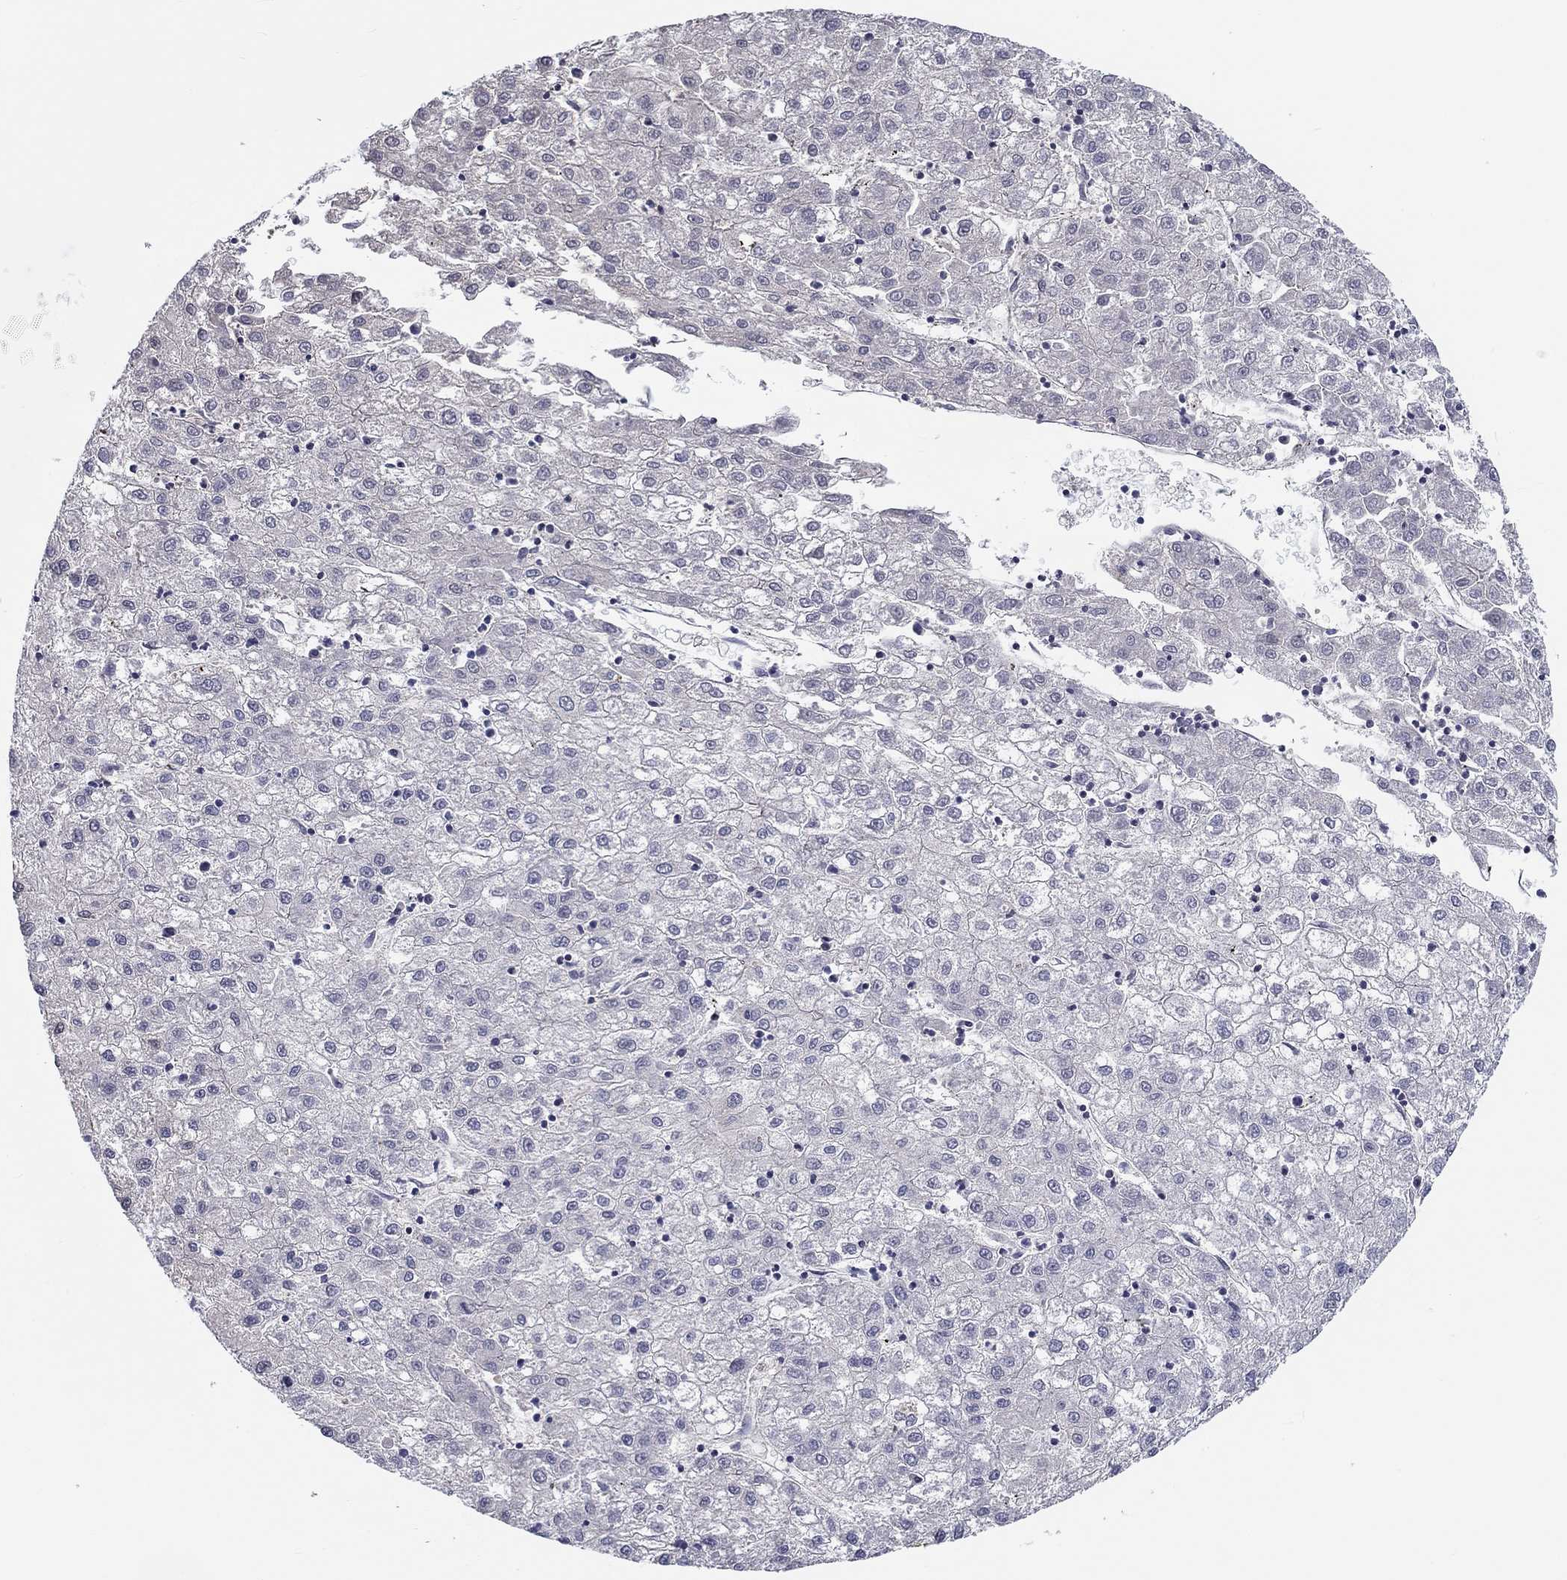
{"staining": {"intensity": "negative", "quantity": "none", "location": "none"}, "tissue": "liver cancer", "cell_type": "Tumor cells", "image_type": "cancer", "snomed": [{"axis": "morphology", "description": "Carcinoma, Hepatocellular, NOS"}, {"axis": "topography", "description": "Liver"}], "caption": "High magnification brightfield microscopy of liver cancer (hepatocellular carcinoma) stained with DAB (brown) and counterstained with hematoxylin (blue): tumor cells show no significant positivity.", "gene": "H1-1", "patient": {"sex": "male", "age": 72}}